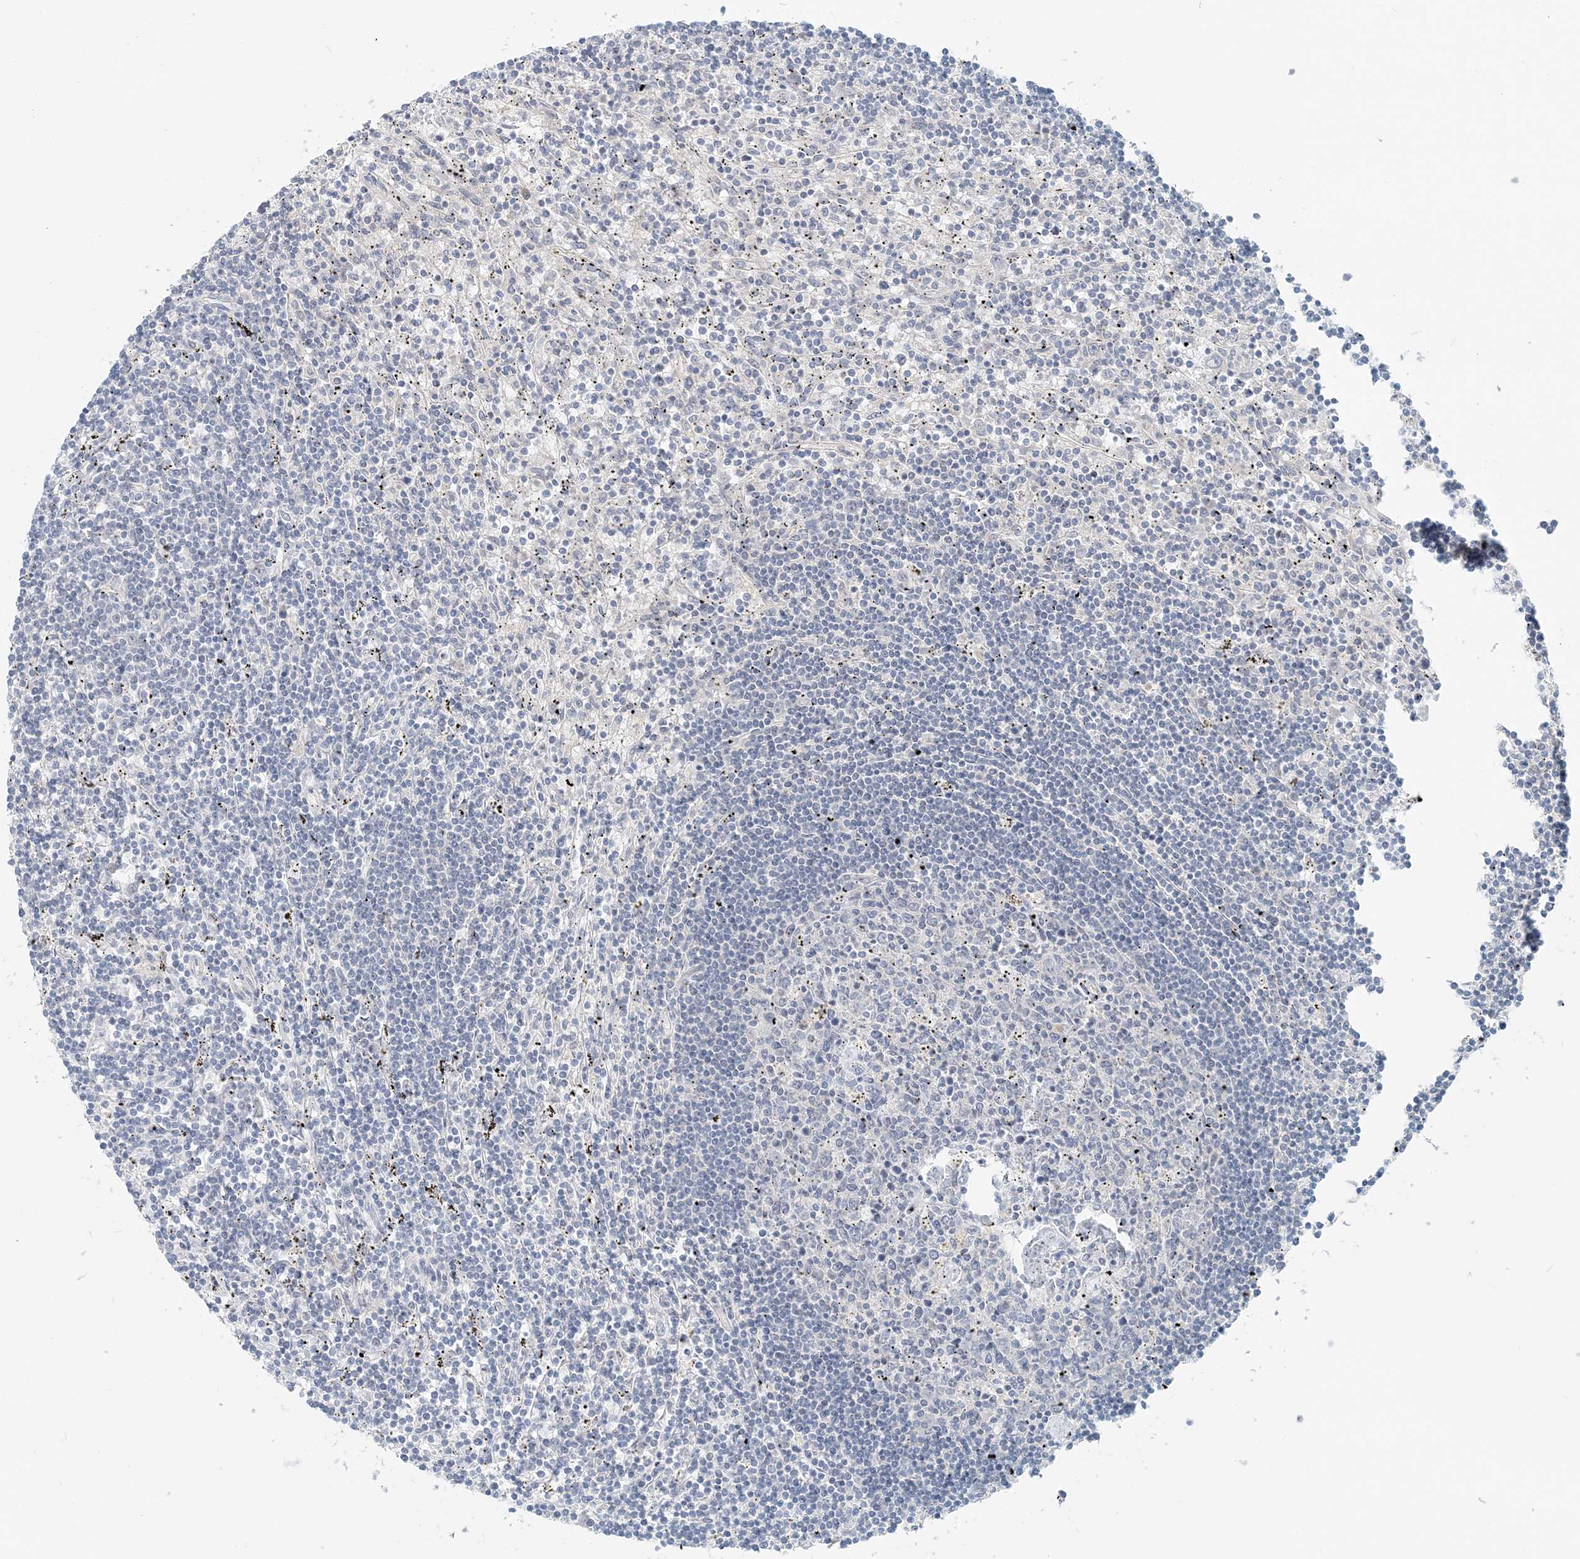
{"staining": {"intensity": "negative", "quantity": "none", "location": "none"}, "tissue": "lymphoma", "cell_type": "Tumor cells", "image_type": "cancer", "snomed": [{"axis": "morphology", "description": "Malignant lymphoma, non-Hodgkin's type, Low grade"}, {"axis": "topography", "description": "Spleen"}], "caption": "Tumor cells are negative for protein expression in human malignant lymphoma, non-Hodgkin's type (low-grade).", "gene": "NAA11", "patient": {"sex": "male", "age": 76}}